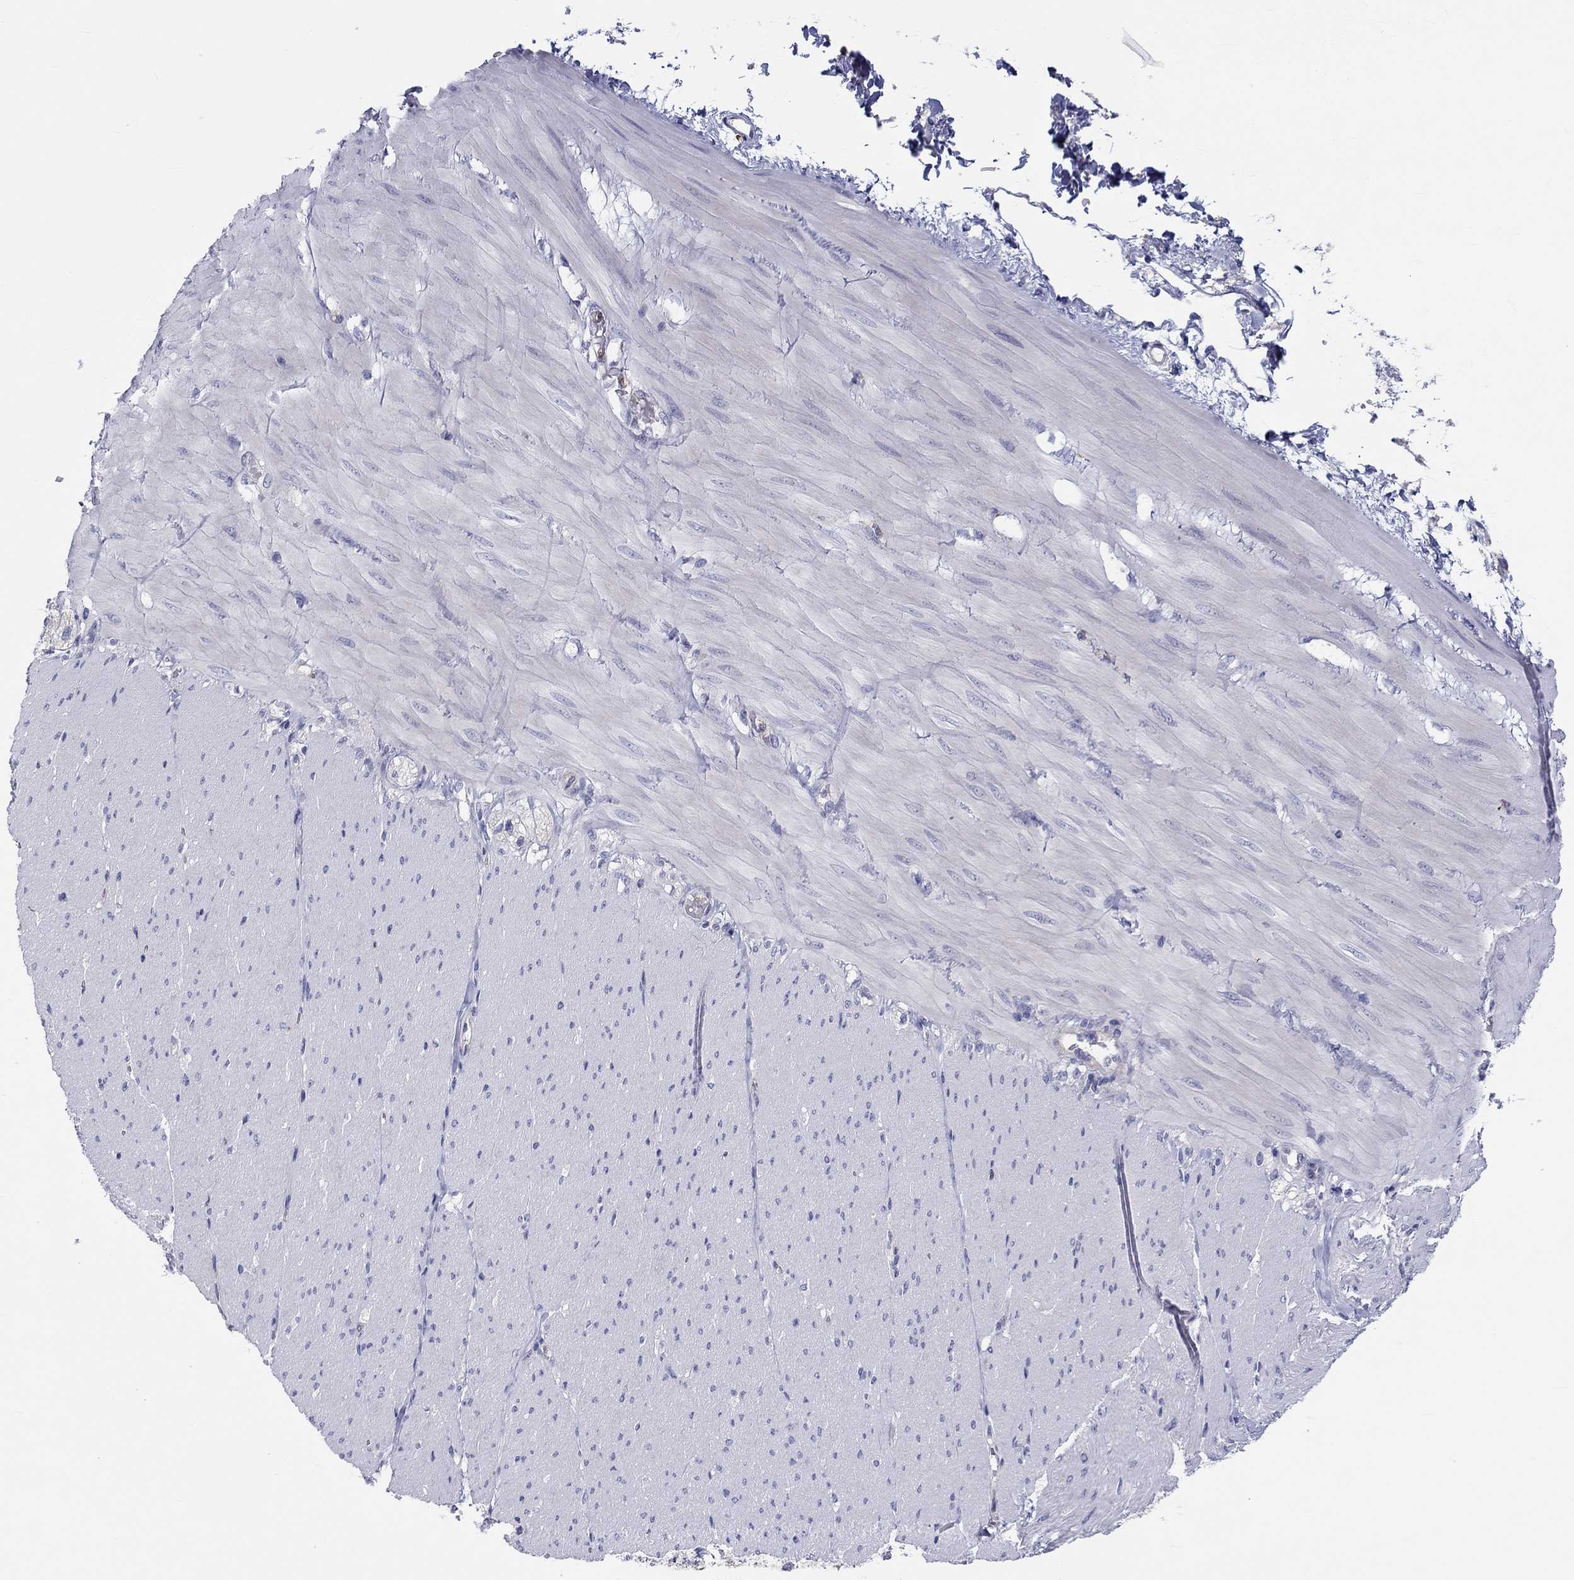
{"staining": {"intensity": "negative", "quantity": "none", "location": "none"}, "tissue": "adipose tissue", "cell_type": "Adipocytes", "image_type": "normal", "snomed": [{"axis": "morphology", "description": "Normal tissue, NOS"}, {"axis": "topography", "description": "Smooth muscle"}, {"axis": "topography", "description": "Duodenum"}, {"axis": "topography", "description": "Peripheral nerve tissue"}], "caption": "Immunohistochemistry (IHC) photomicrograph of benign adipose tissue: human adipose tissue stained with DAB shows no significant protein positivity in adipocytes. (DAB immunohistochemistry visualized using brightfield microscopy, high magnification).", "gene": "ABCG4", "patient": {"sex": "female", "age": 61}}